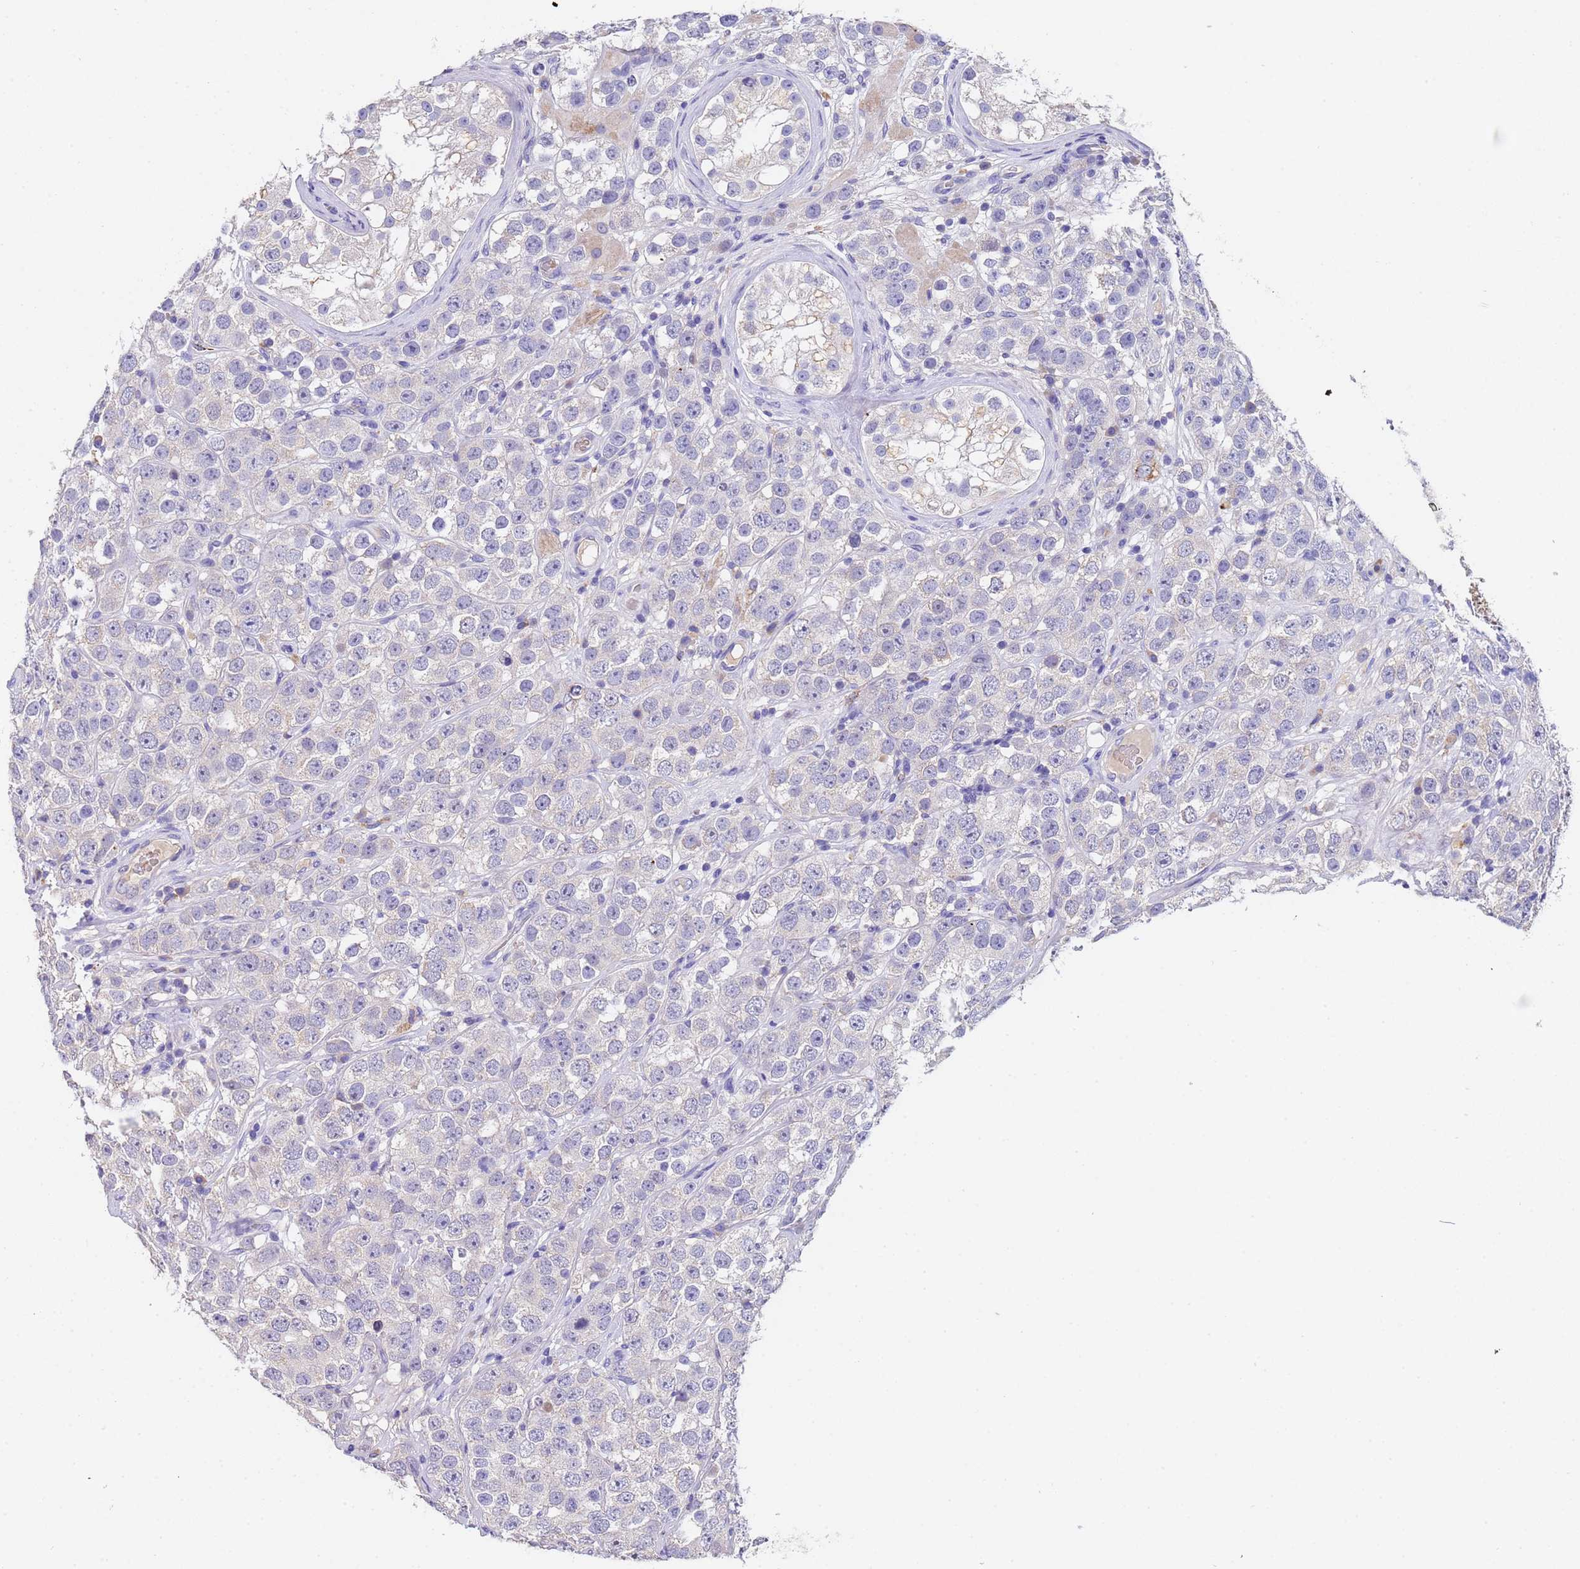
{"staining": {"intensity": "negative", "quantity": "none", "location": "none"}, "tissue": "testis cancer", "cell_type": "Tumor cells", "image_type": "cancer", "snomed": [{"axis": "morphology", "description": "Seminoma, NOS"}, {"axis": "topography", "description": "Testis"}], "caption": "This is an immunohistochemistry histopathology image of testis cancer (seminoma). There is no expression in tumor cells.", "gene": "SLC24A3", "patient": {"sex": "male", "age": 28}}